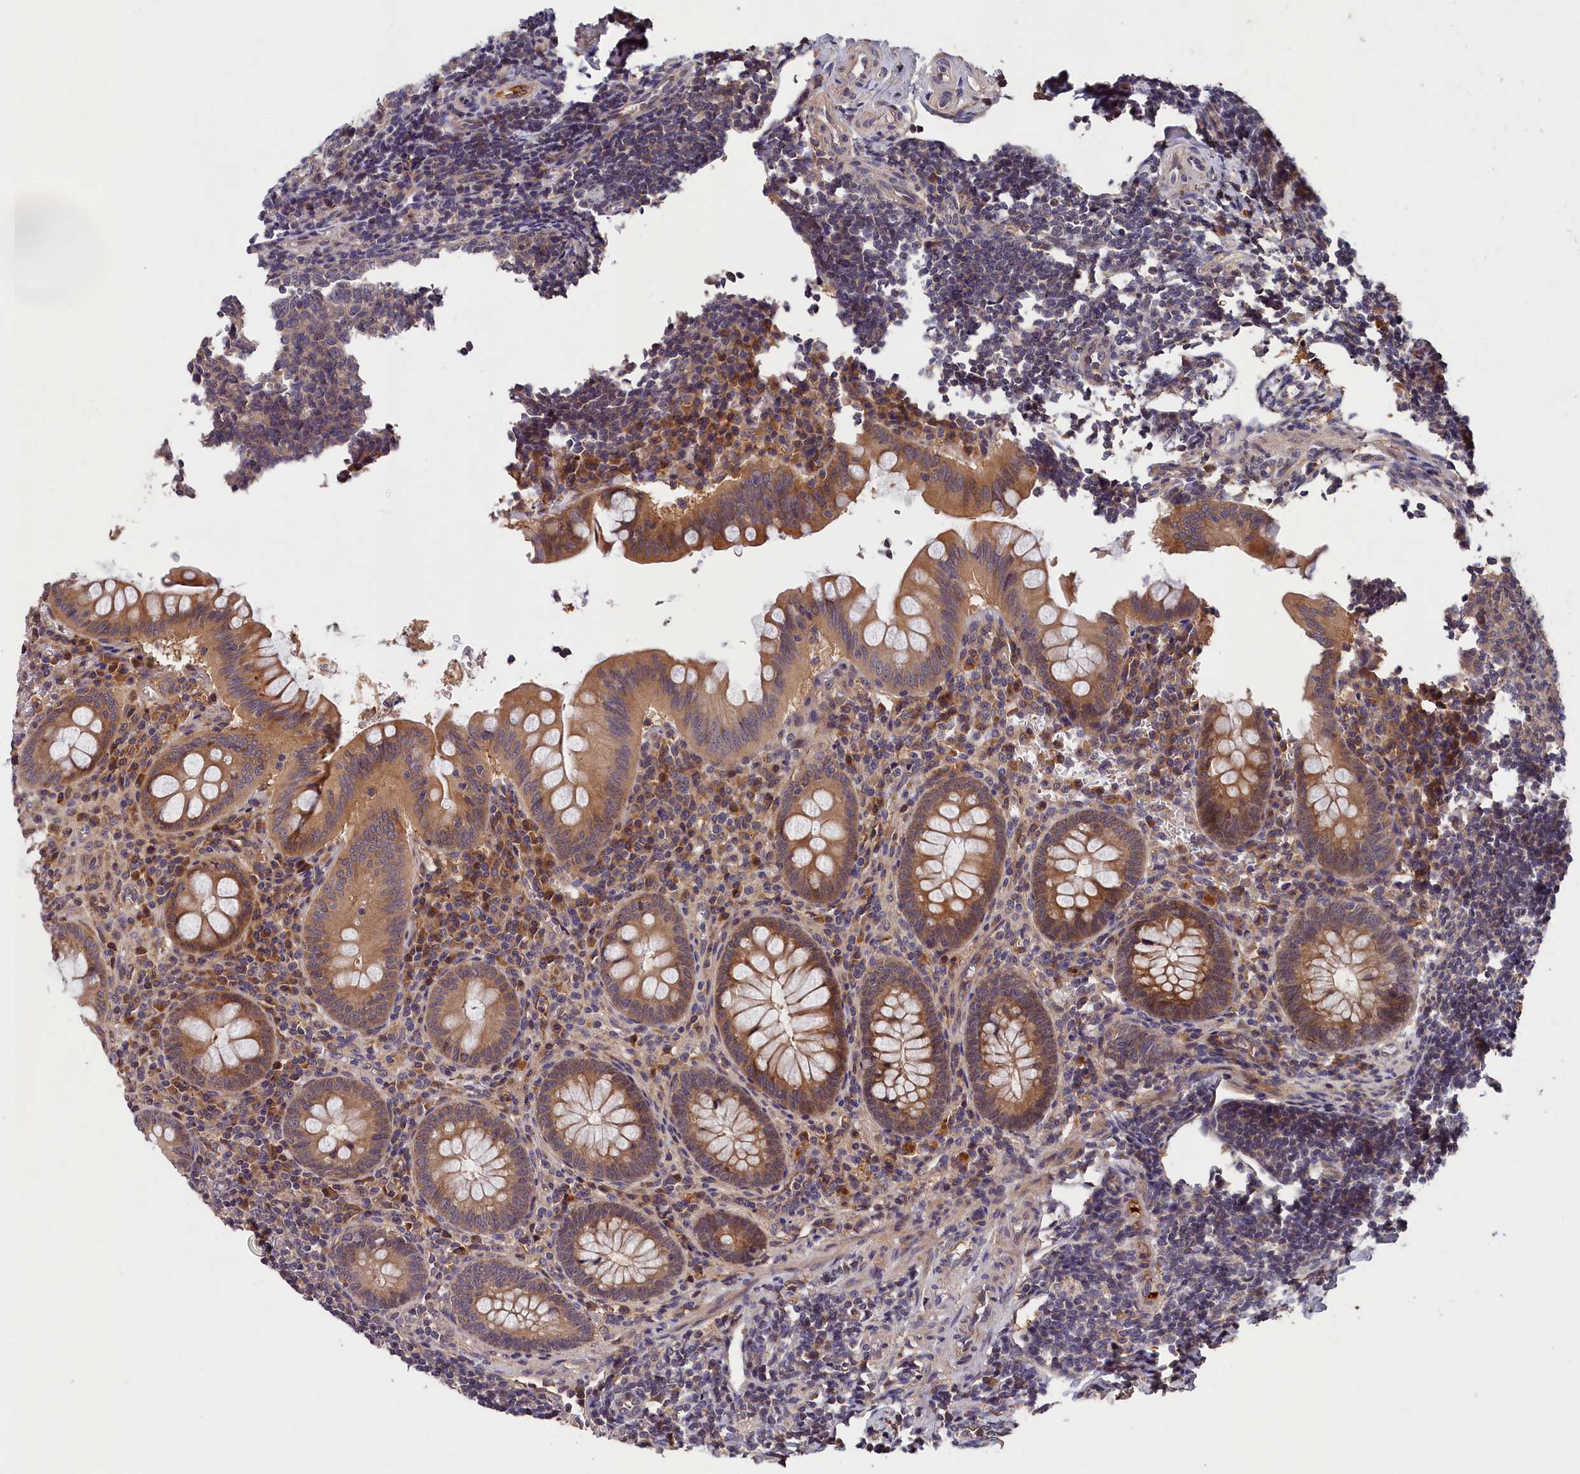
{"staining": {"intensity": "moderate", "quantity": ">75%", "location": "cytoplasmic/membranous"}, "tissue": "appendix", "cell_type": "Glandular cells", "image_type": "normal", "snomed": [{"axis": "morphology", "description": "Normal tissue, NOS"}, {"axis": "topography", "description": "Appendix"}], "caption": "Human appendix stained with a brown dye exhibits moderate cytoplasmic/membranous positive positivity in about >75% of glandular cells.", "gene": "ITIH1", "patient": {"sex": "female", "age": 33}}